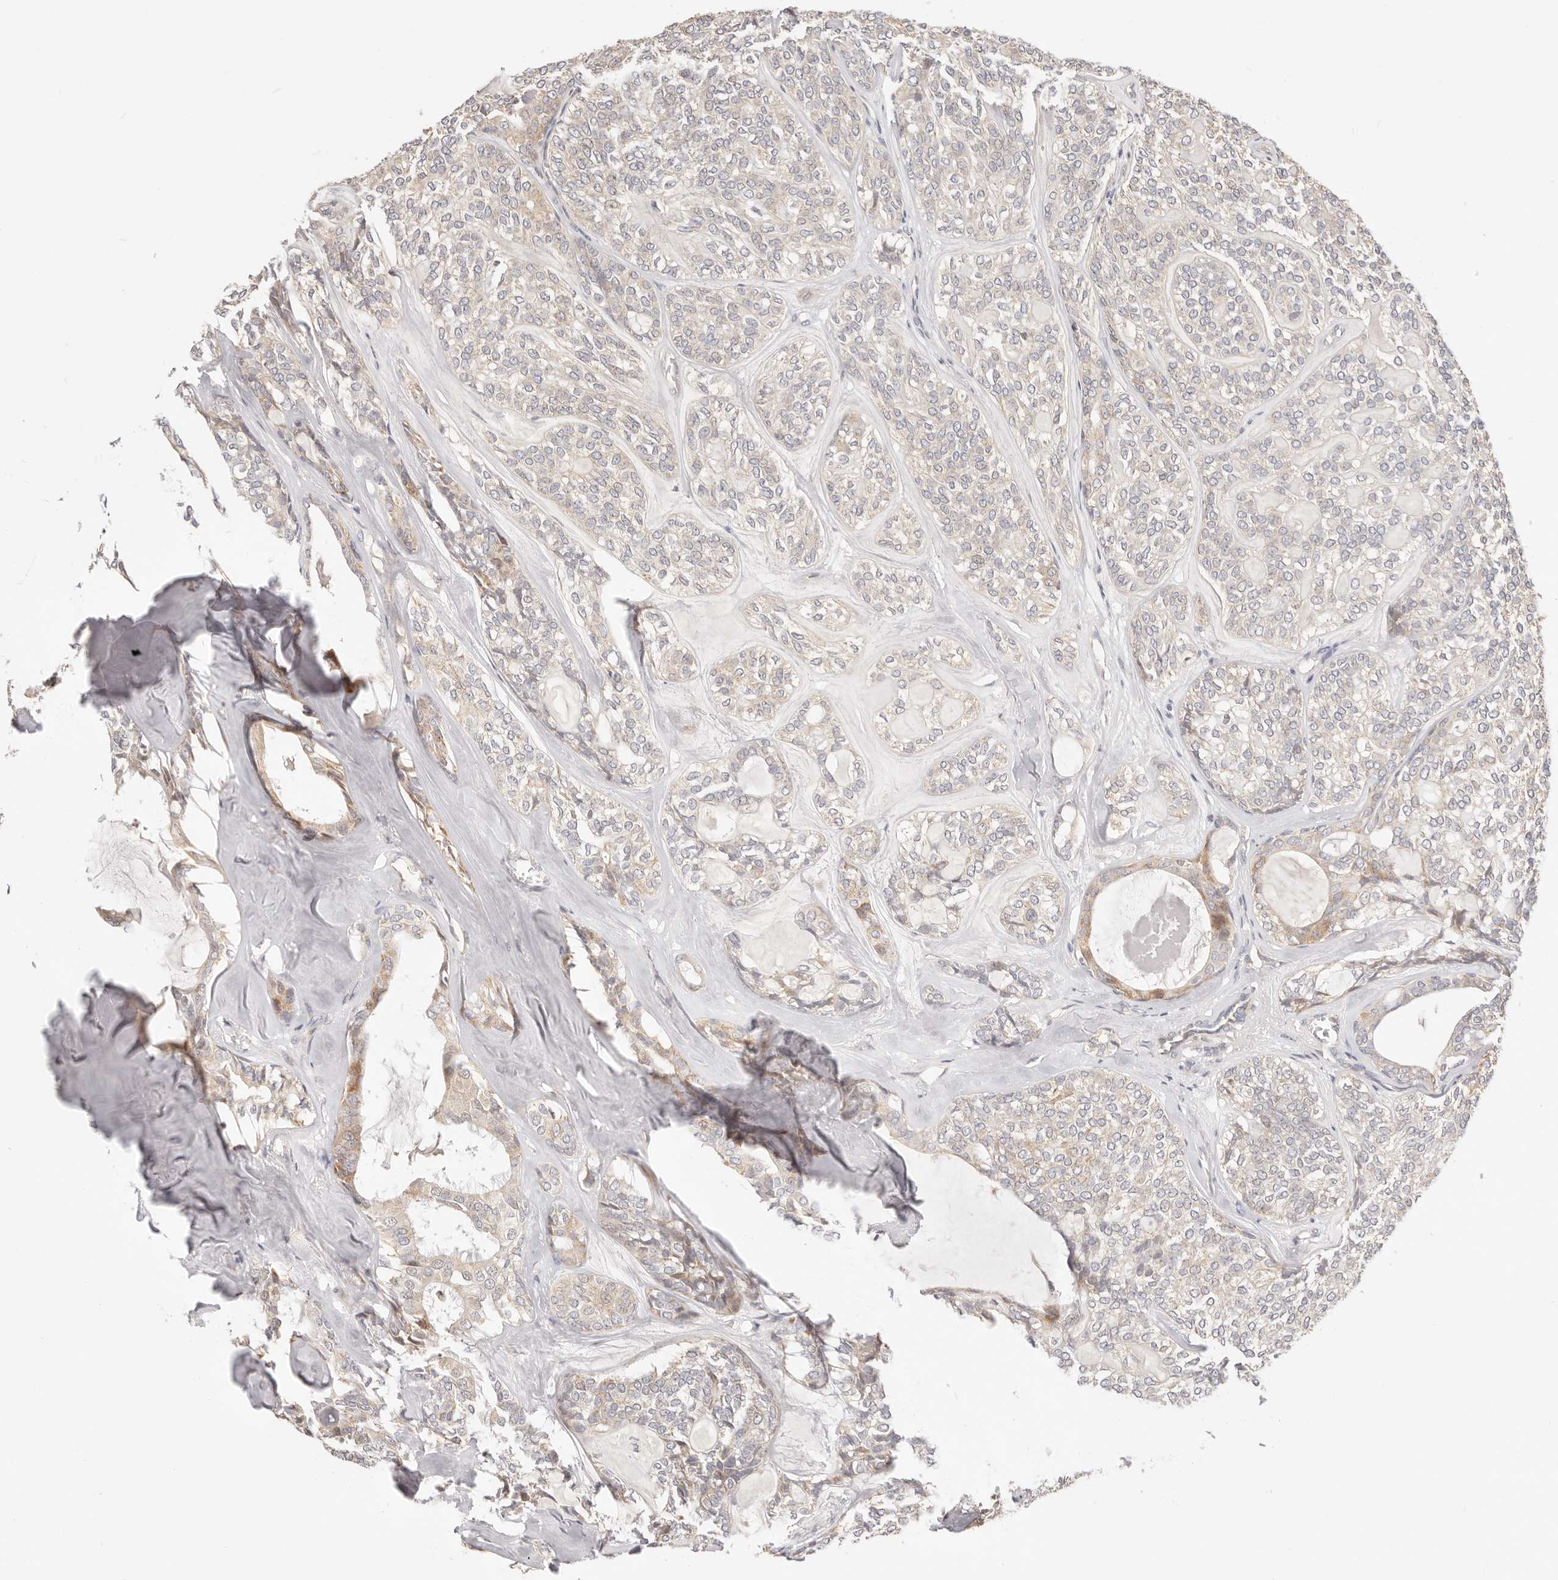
{"staining": {"intensity": "negative", "quantity": "none", "location": "none"}, "tissue": "head and neck cancer", "cell_type": "Tumor cells", "image_type": "cancer", "snomed": [{"axis": "morphology", "description": "Adenocarcinoma, NOS"}, {"axis": "topography", "description": "Head-Neck"}], "caption": "There is no significant staining in tumor cells of head and neck adenocarcinoma.", "gene": "KCMF1", "patient": {"sex": "male", "age": 66}}